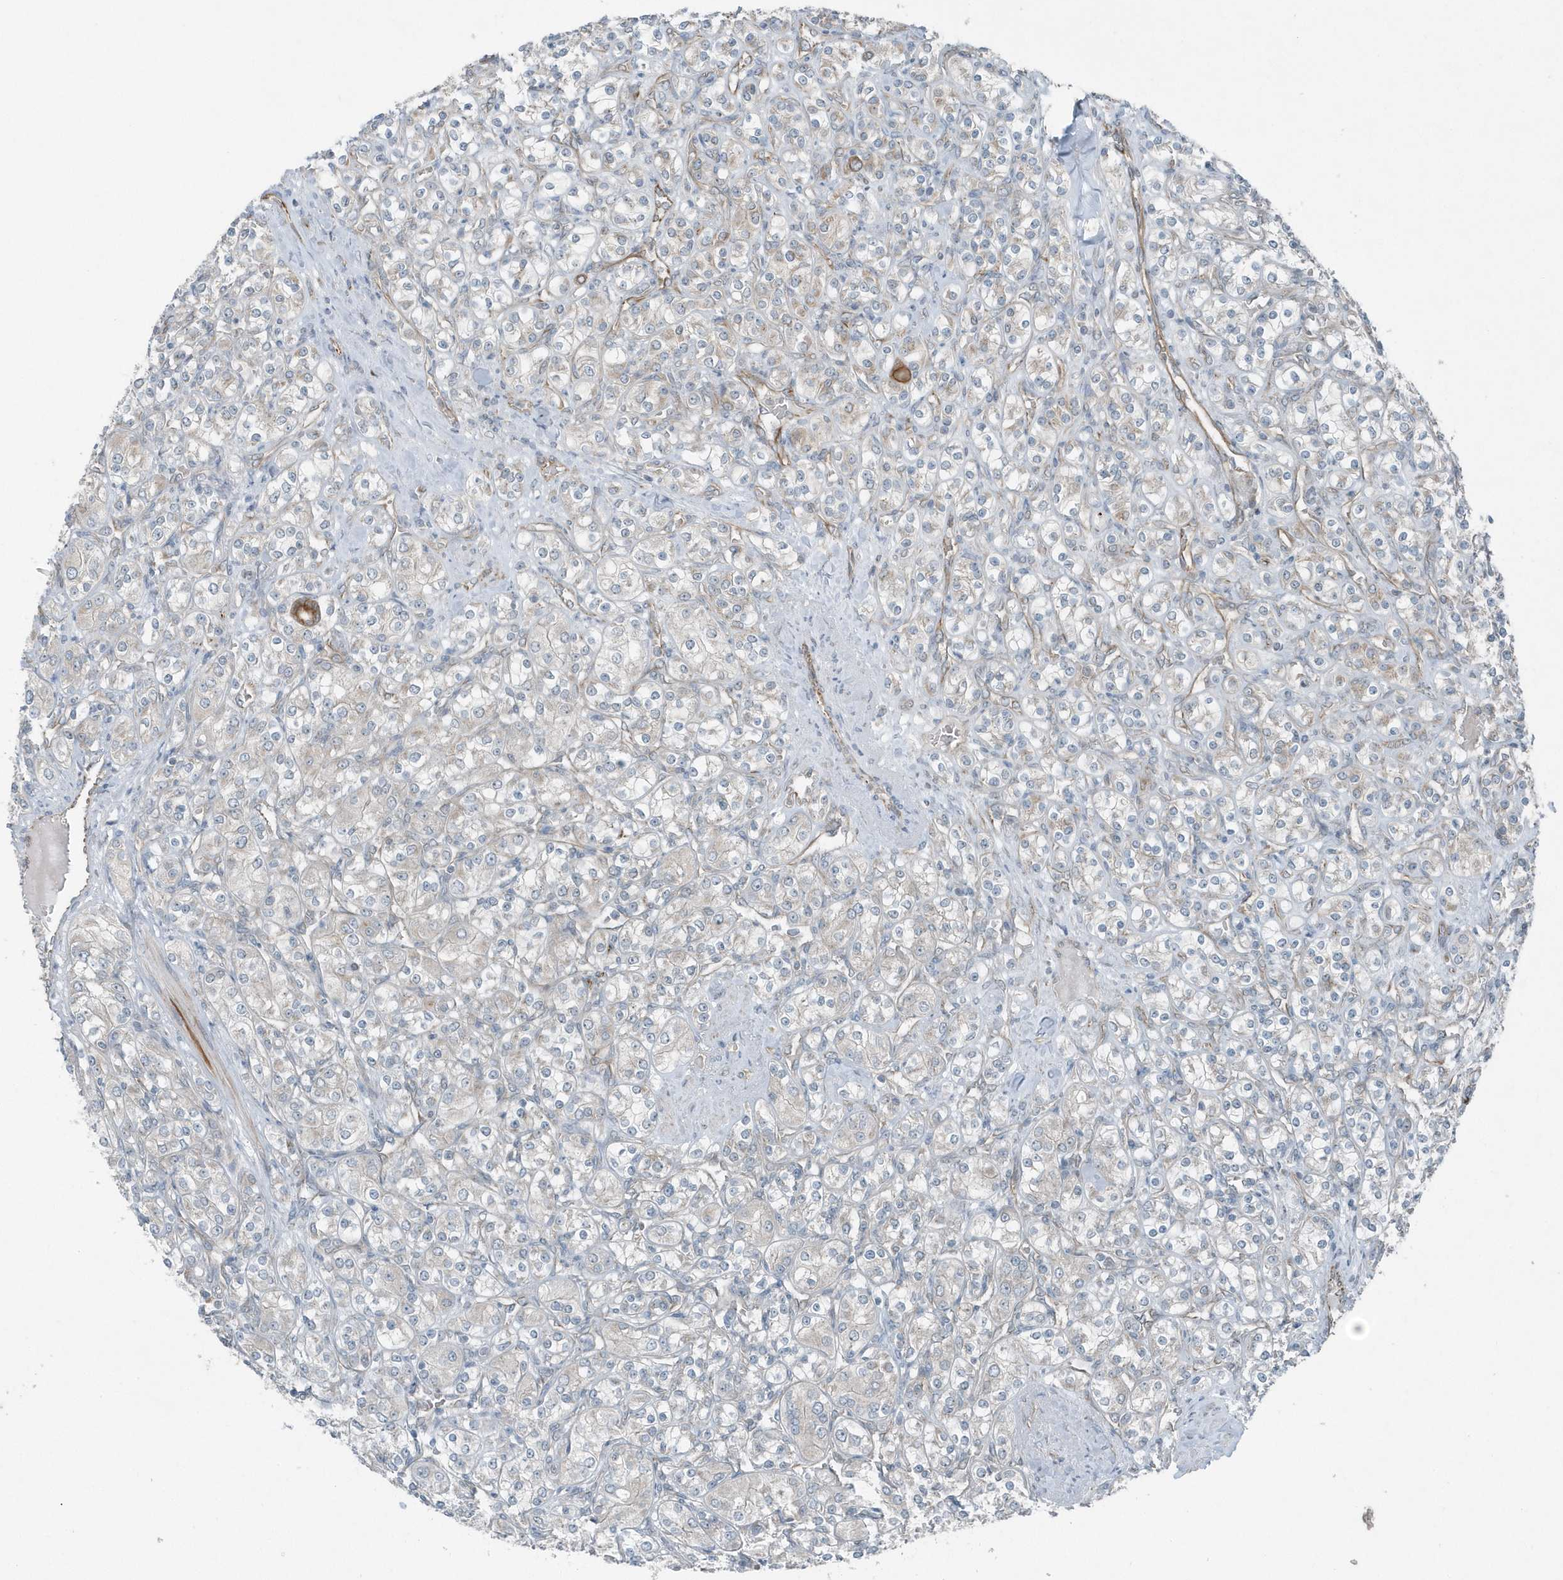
{"staining": {"intensity": "weak", "quantity": "<25%", "location": "cytoplasmic/membranous"}, "tissue": "renal cancer", "cell_type": "Tumor cells", "image_type": "cancer", "snomed": [{"axis": "morphology", "description": "Adenocarcinoma, NOS"}, {"axis": "topography", "description": "Kidney"}], "caption": "This micrograph is of renal cancer (adenocarcinoma) stained with immunohistochemistry (IHC) to label a protein in brown with the nuclei are counter-stained blue. There is no expression in tumor cells.", "gene": "GCC2", "patient": {"sex": "male", "age": 77}}